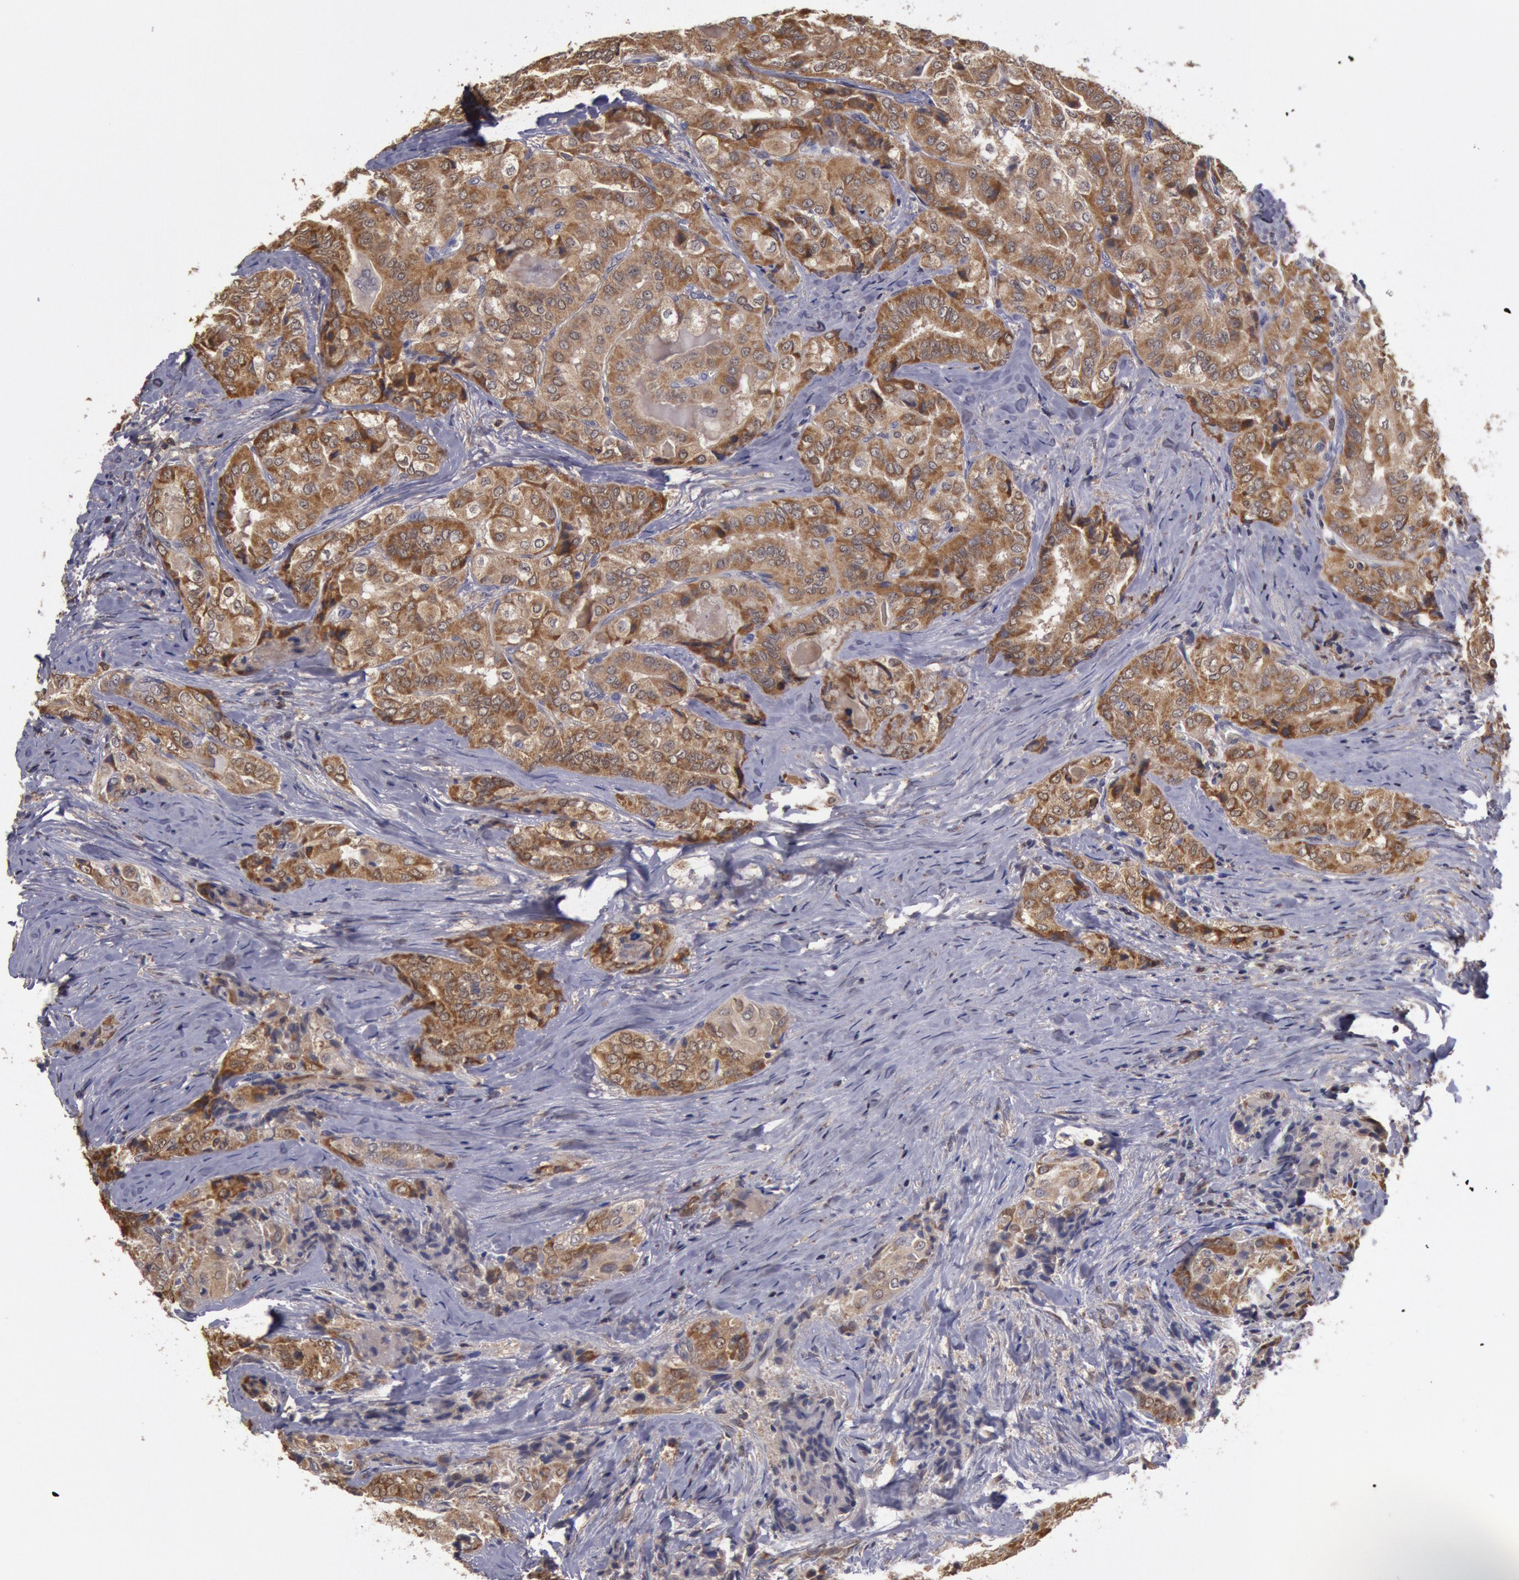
{"staining": {"intensity": "moderate", "quantity": ">75%", "location": "cytoplasmic/membranous"}, "tissue": "thyroid cancer", "cell_type": "Tumor cells", "image_type": "cancer", "snomed": [{"axis": "morphology", "description": "Papillary adenocarcinoma, NOS"}, {"axis": "topography", "description": "Thyroid gland"}], "caption": "IHC image of human papillary adenocarcinoma (thyroid) stained for a protein (brown), which shows medium levels of moderate cytoplasmic/membranous positivity in about >75% of tumor cells.", "gene": "MPST", "patient": {"sex": "female", "age": 71}}